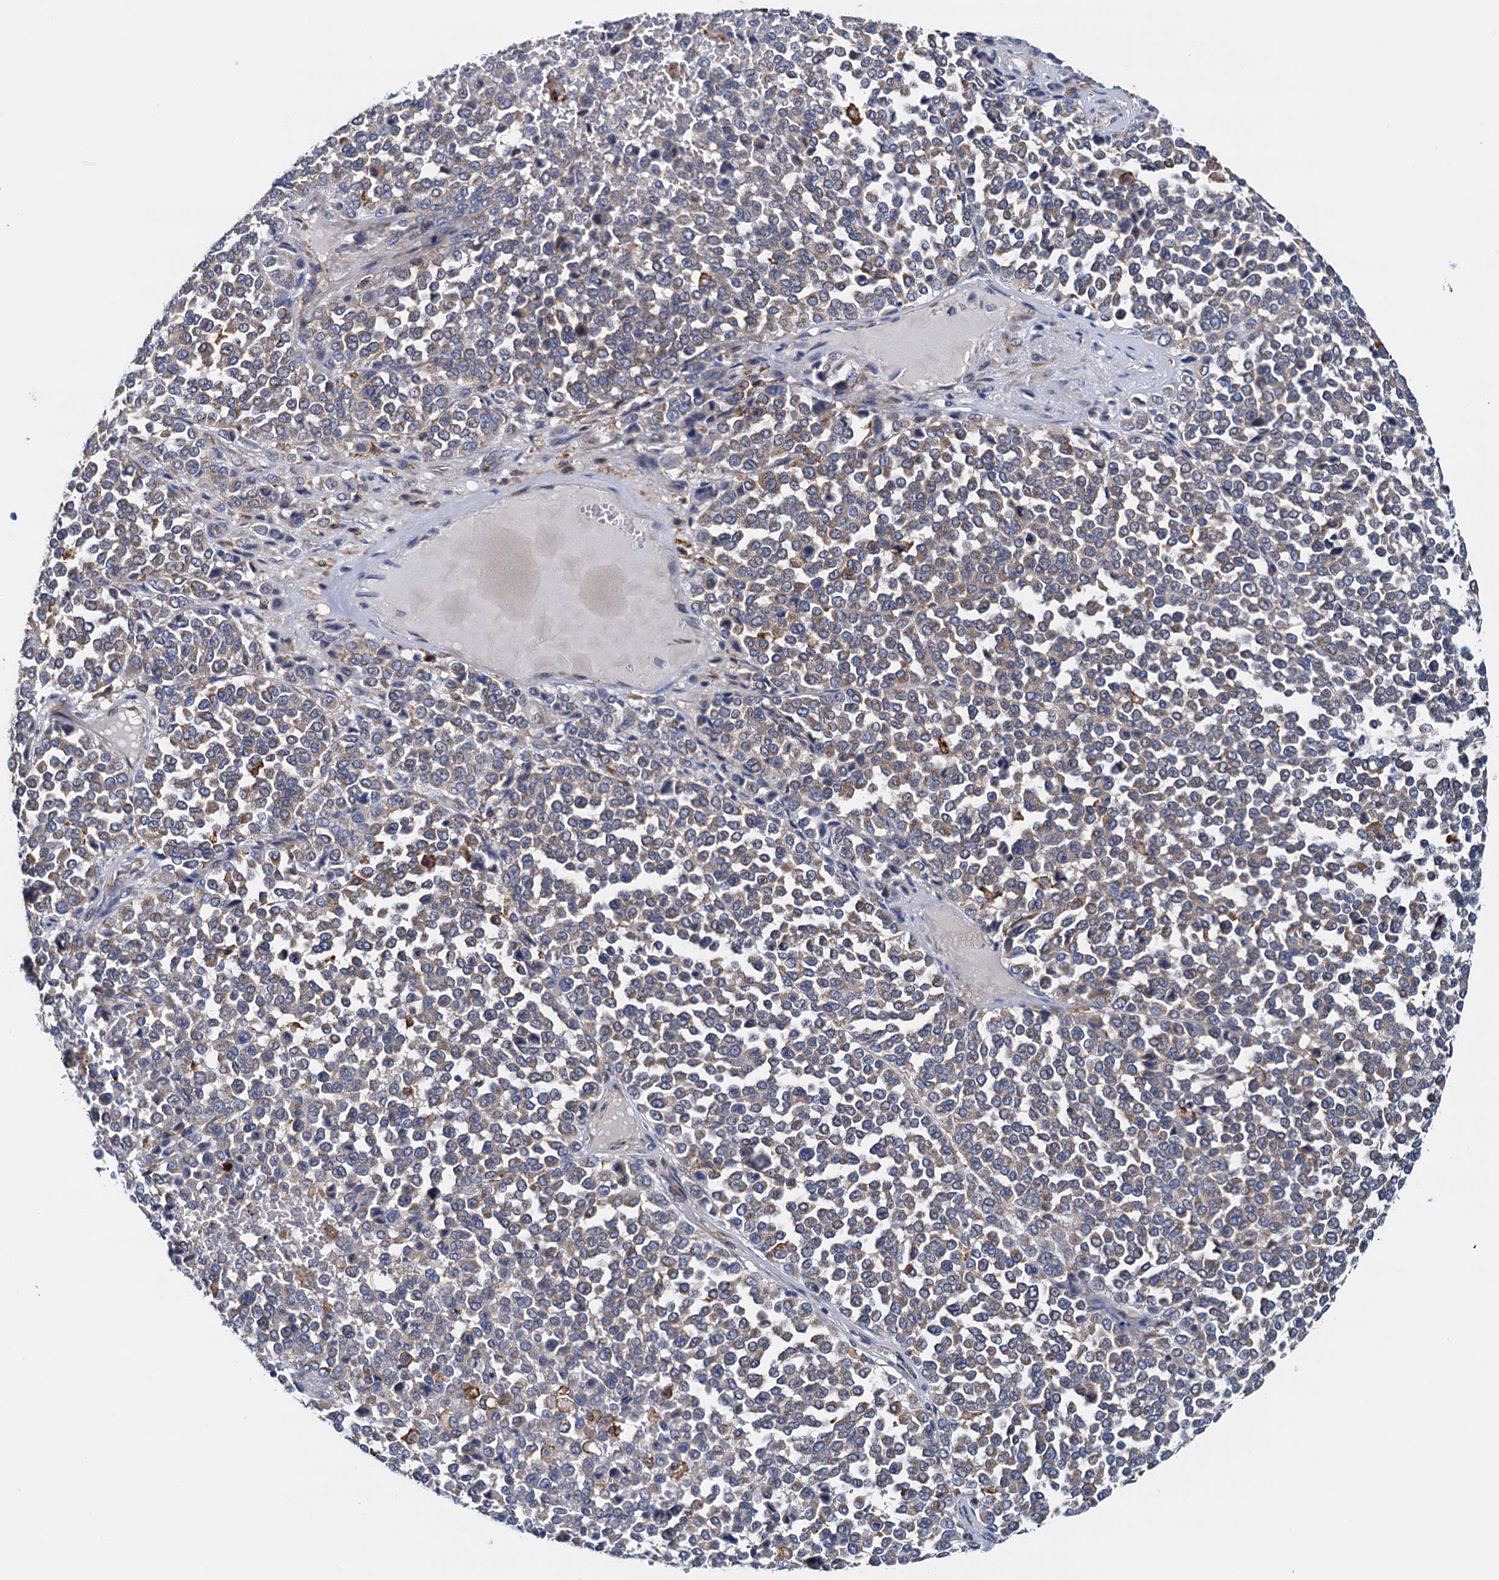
{"staining": {"intensity": "weak", "quantity": ">75%", "location": "cytoplasmic/membranous"}, "tissue": "melanoma", "cell_type": "Tumor cells", "image_type": "cancer", "snomed": [{"axis": "morphology", "description": "Malignant melanoma, Metastatic site"}, {"axis": "topography", "description": "Pancreas"}], "caption": "Human melanoma stained with a brown dye demonstrates weak cytoplasmic/membranous positive staining in about >75% of tumor cells.", "gene": "RASSF9", "patient": {"sex": "female", "age": 30}}